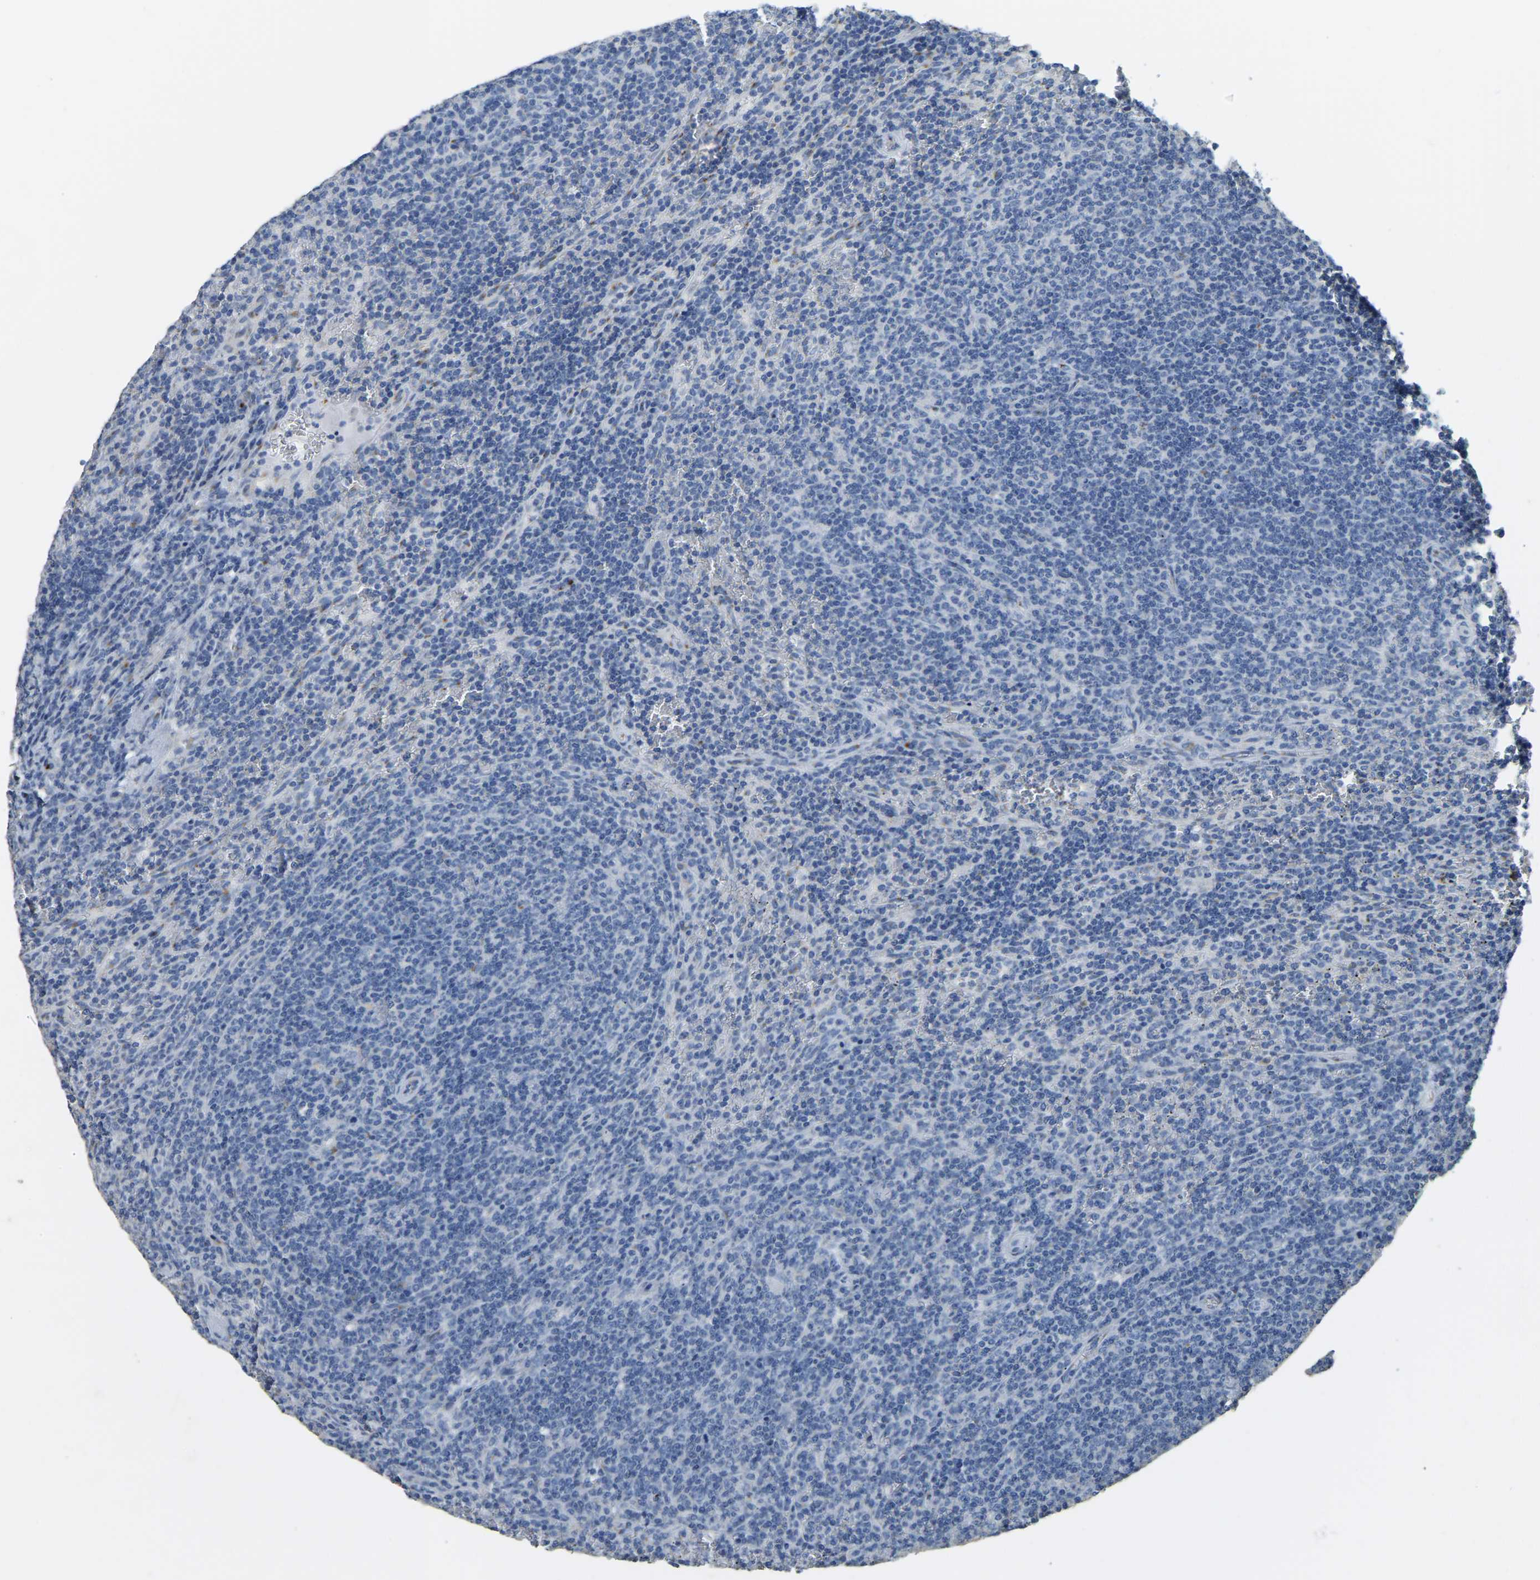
{"staining": {"intensity": "negative", "quantity": "none", "location": "none"}, "tissue": "lymphoma", "cell_type": "Tumor cells", "image_type": "cancer", "snomed": [{"axis": "morphology", "description": "Malignant lymphoma, non-Hodgkin's type, Low grade"}, {"axis": "topography", "description": "Spleen"}], "caption": "Image shows no significant protein staining in tumor cells of low-grade malignant lymphoma, non-Hodgkin's type.", "gene": "FAM174A", "patient": {"sex": "female", "age": 50}}